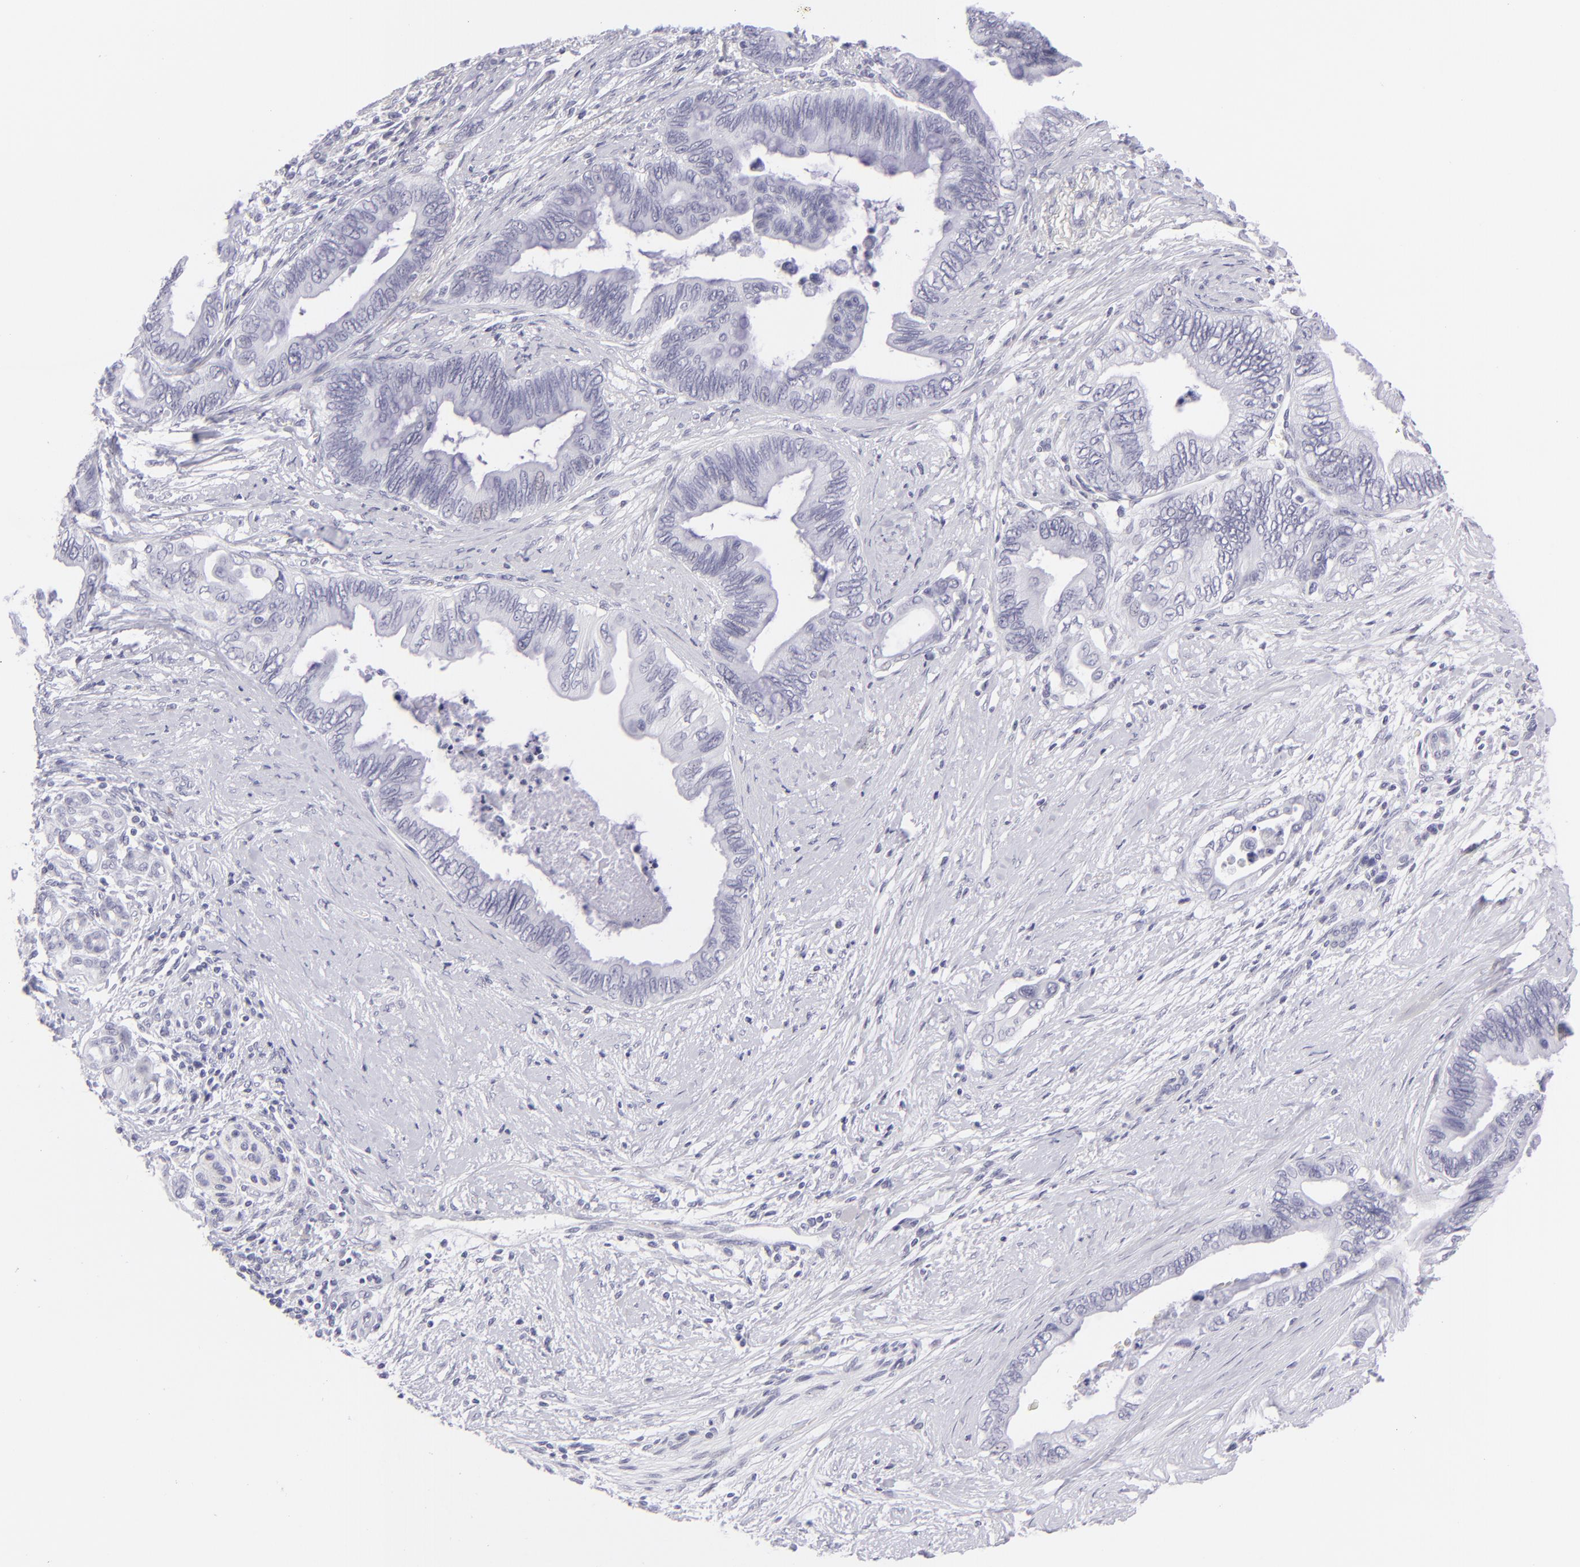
{"staining": {"intensity": "negative", "quantity": "none", "location": "none"}, "tissue": "pancreatic cancer", "cell_type": "Tumor cells", "image_type": "cancer", "snomed": [{"axis": "morphology", "description": "Adenocarcinoma, NOS"}, {"axis": "topography", "description": "Pancreas"}], "caption": "This is a histopathology image of IHC staining of pancreatic cancer (adenocarcinoma), which shows no expression in tumor cells. (DAB (3,3'-diaminobenzidine) immunohistochemistry (IHC) with hematoxylin counter stain).", "gene": "FCER2", "patient": {"sex": "female", "age": 66}}